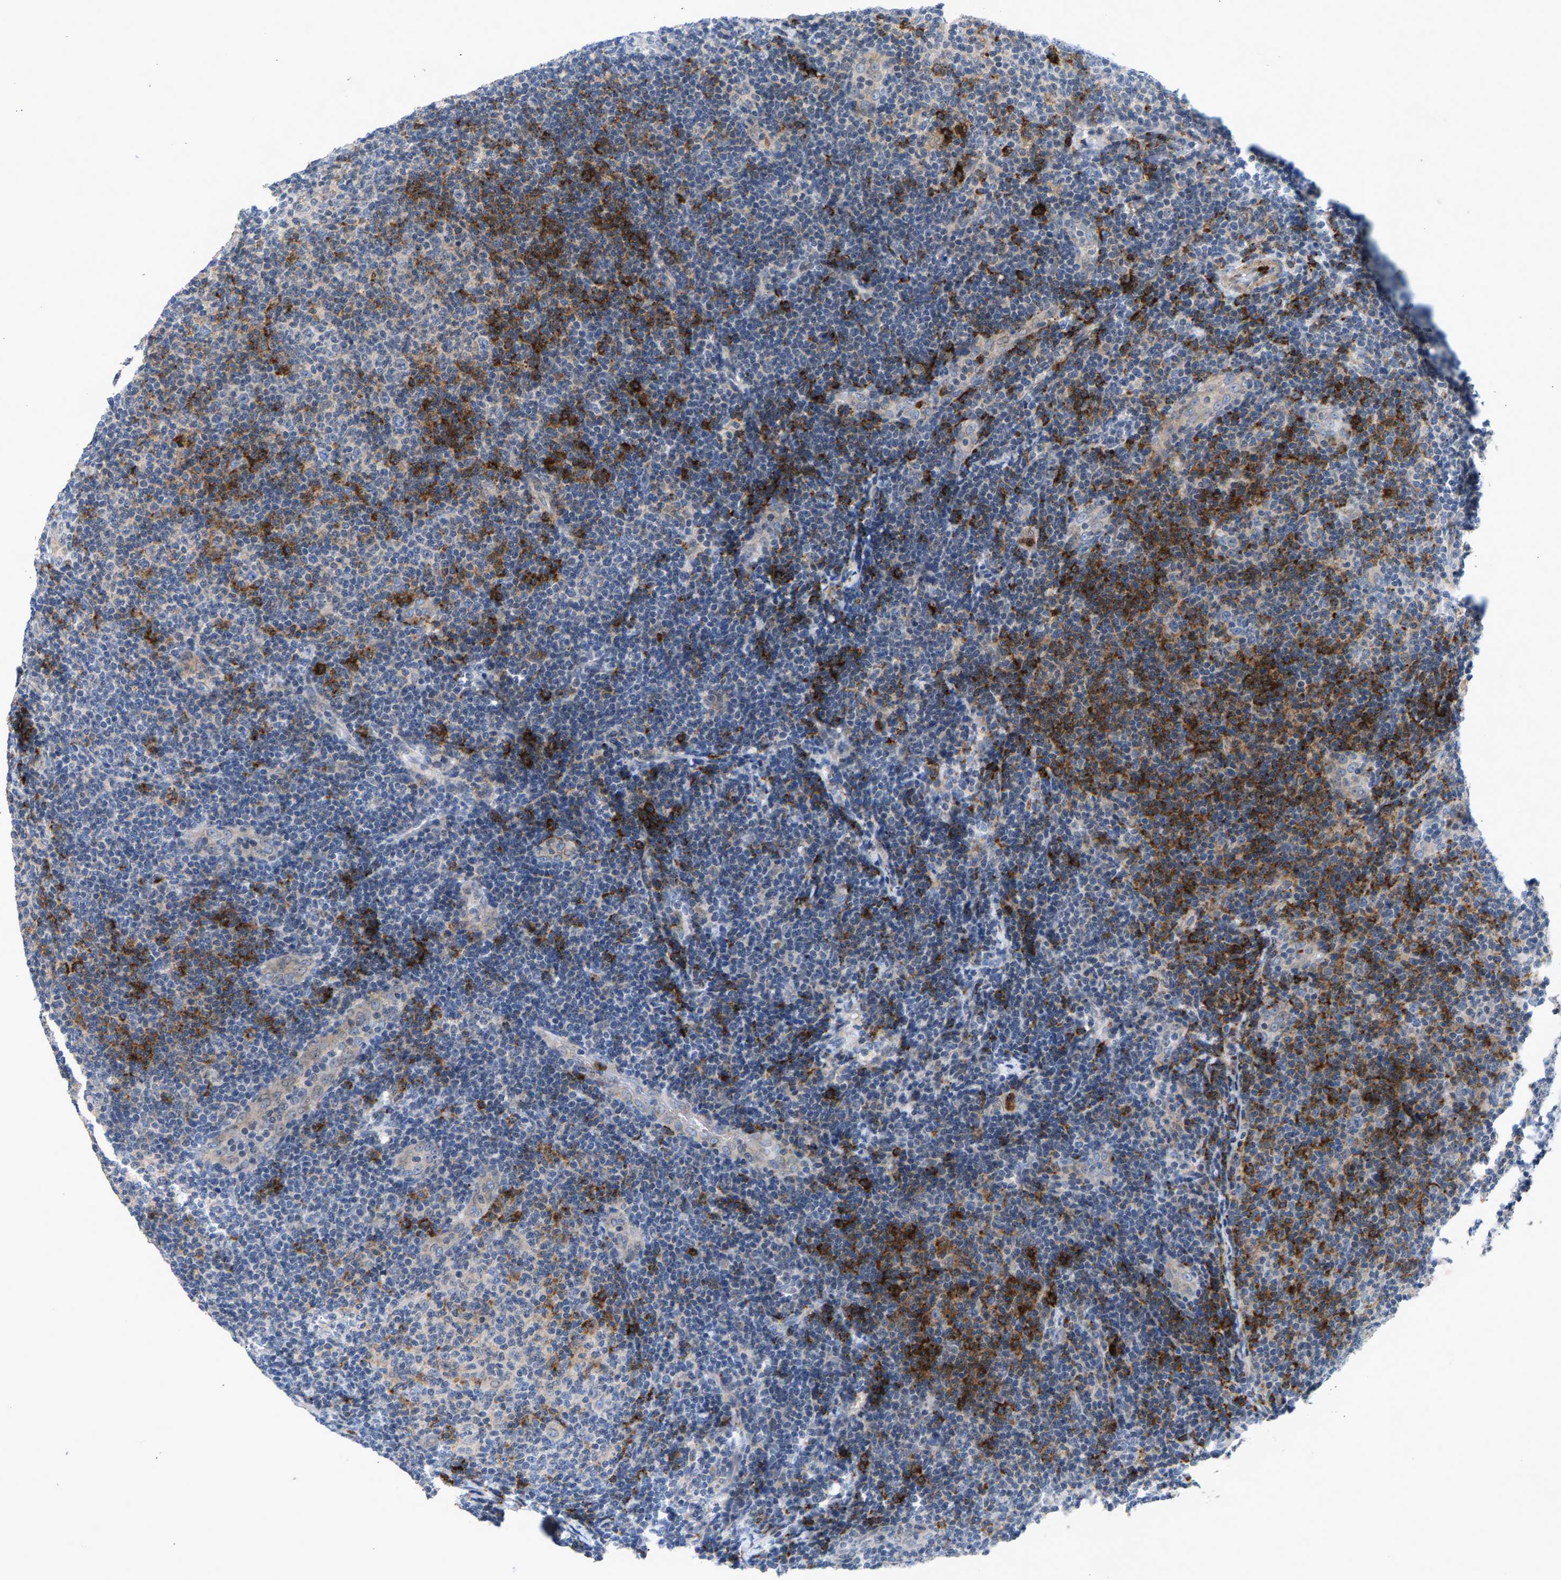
{"staining": {"intensity": "strong", "quantity": "25%-75%", "location": "cytoplasmic/membranous"}, "tissue": "lymphoma", "cell_type": "Tumor cells", "image_type": "cancer", "snomed": [{"axis": "morphology", "description": "Malignant lymphoma, non-Hodgkin's type, Low grade"}, {"axis": "topography", "description": "Lymph node"}], "caption": "High-power microscopy captured an immunohistochemistry image of lymphoma, revealing strong cytoplasmic/membranous expression in about 25%-75% of tumor cells.", "gene": "ZPR1", "patient": {"sex": "male", "age": 83}}